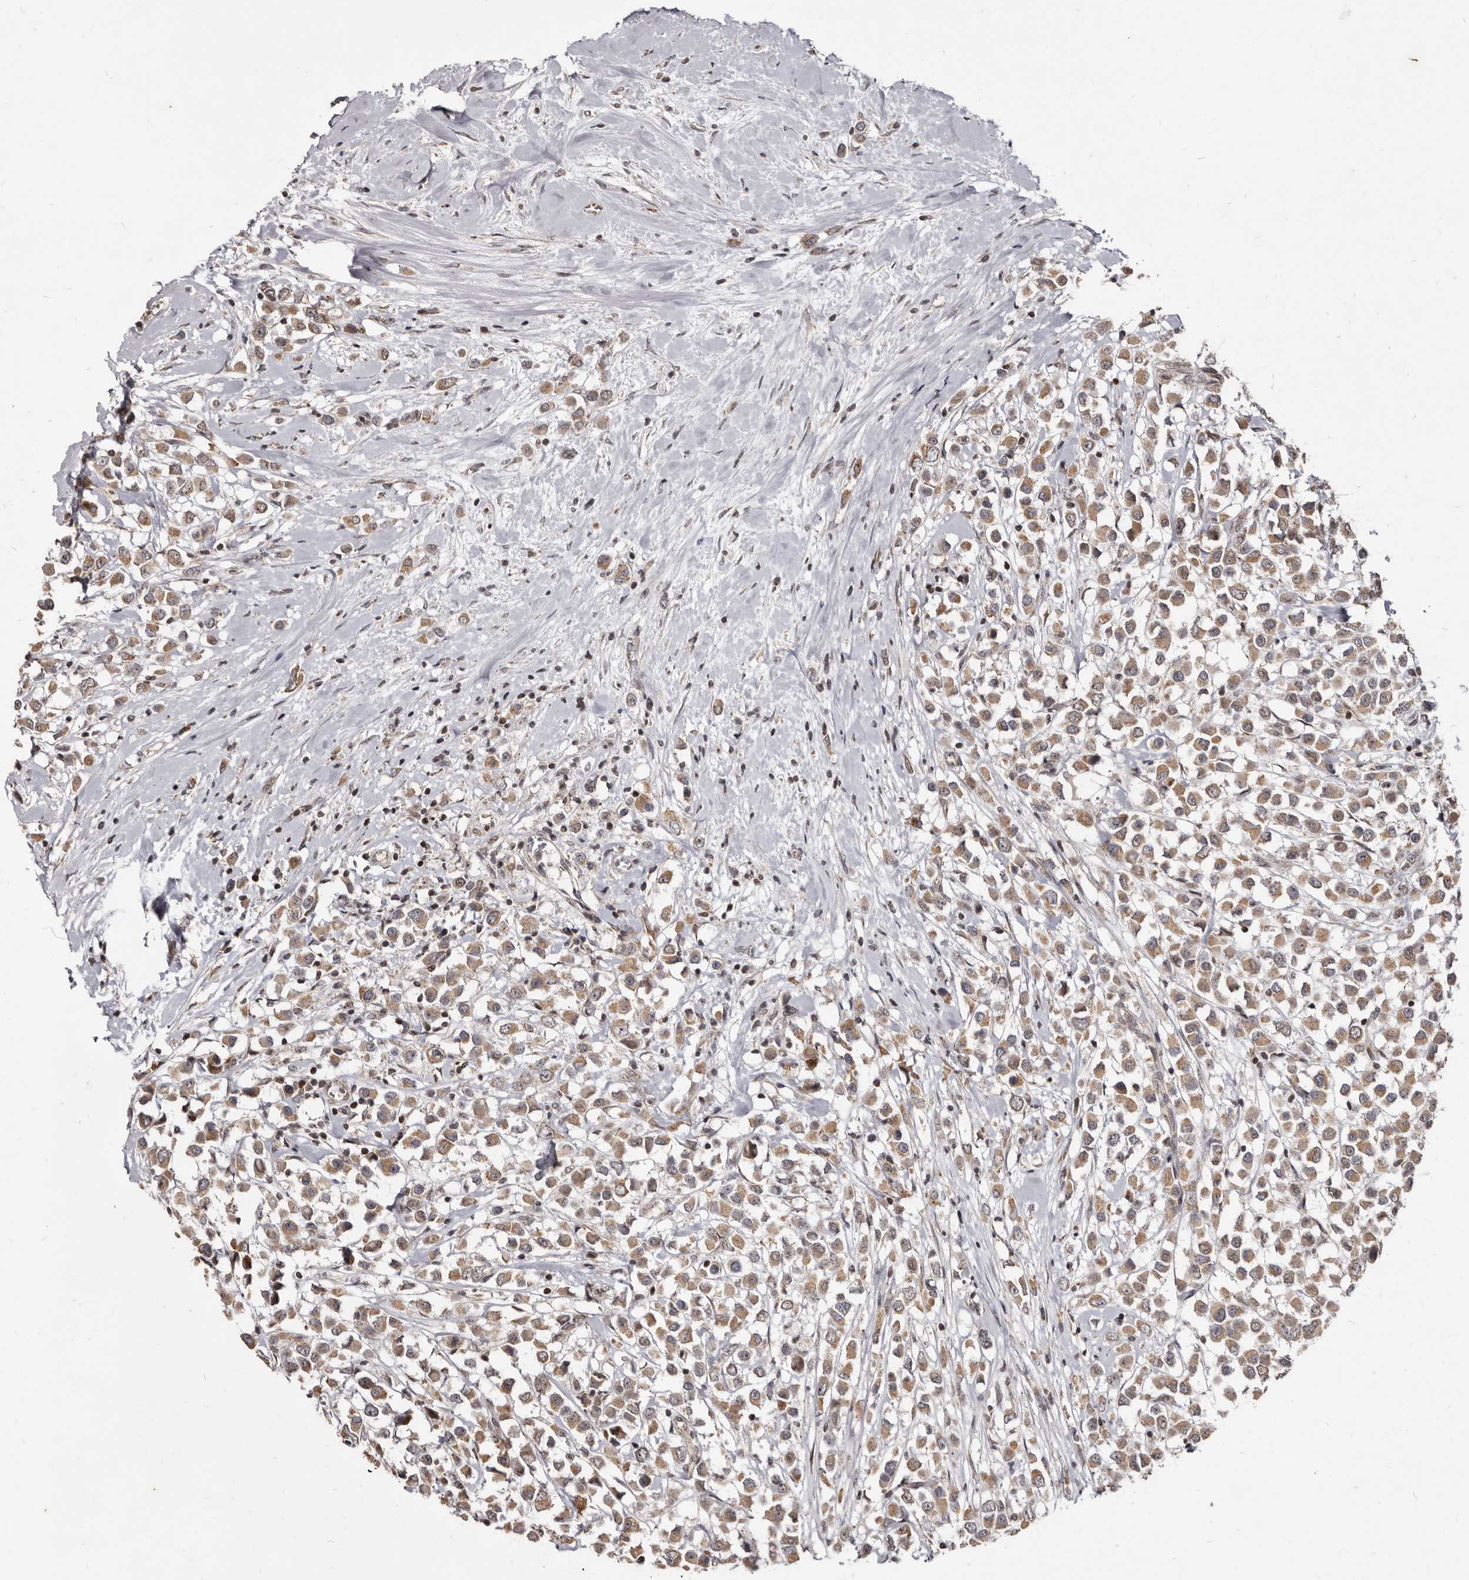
{"staining": {"intensity": "moderate", "quantity": ">75%", "location": "cytoplasmic/membranous"}, "tissue": "breast cancer", "cell_type": "Tumor cells", "image_type": "cancer", "snomed": [{"axis": "morphology", "description": "Duct carcinoma"}, {"axis": "topography", "description": "Breast"}], "caption": "The micrograph displays immunohistochemical staining of breast cancer. There is moderate cytoplasmic/membranous expression is identified in approximately >75% of tumor cells.", "gene": "THUMPD1", "patient": {"sex": "female", "age": 61}}